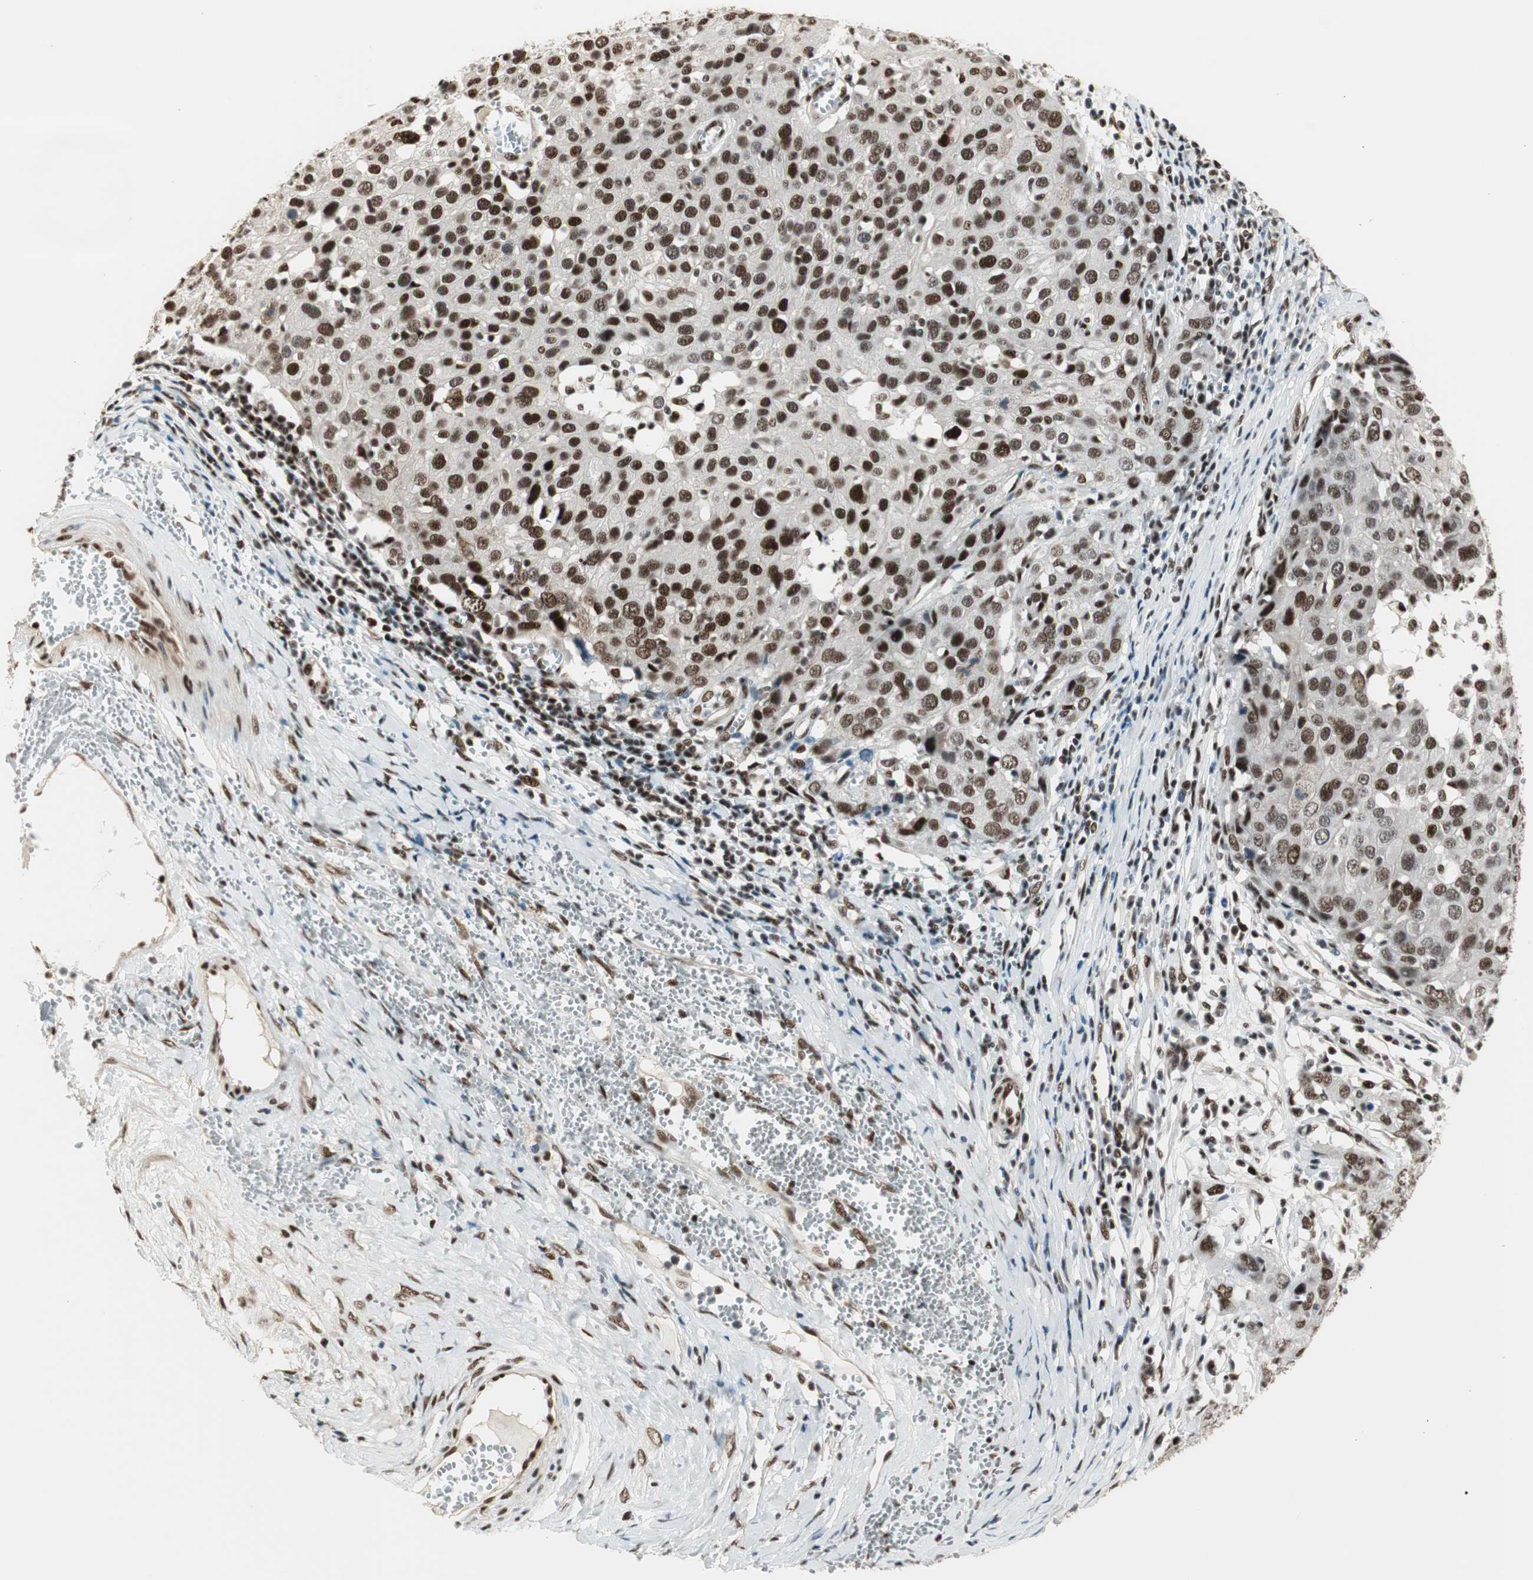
{"staining": {"intensity": "strong", "quantity": ">75%", "location": "nuclear"}, "tissue": "ovarian cancer", "cell_type": "Tumor cells", "image_type": "cancer", "snomed": [{"axis": "morphology", "description": "Carcinoma, endometroid"}, {"axis": "topography", "description": "Ovary"}], "caption": "A high amount of strong nuclear staining is appreciated in about >75% of tumor cells in ovarian endometroid carcinoma tissue.", "gene": "HEXIM1", "patient": {"sex": "female", "age": 50}}